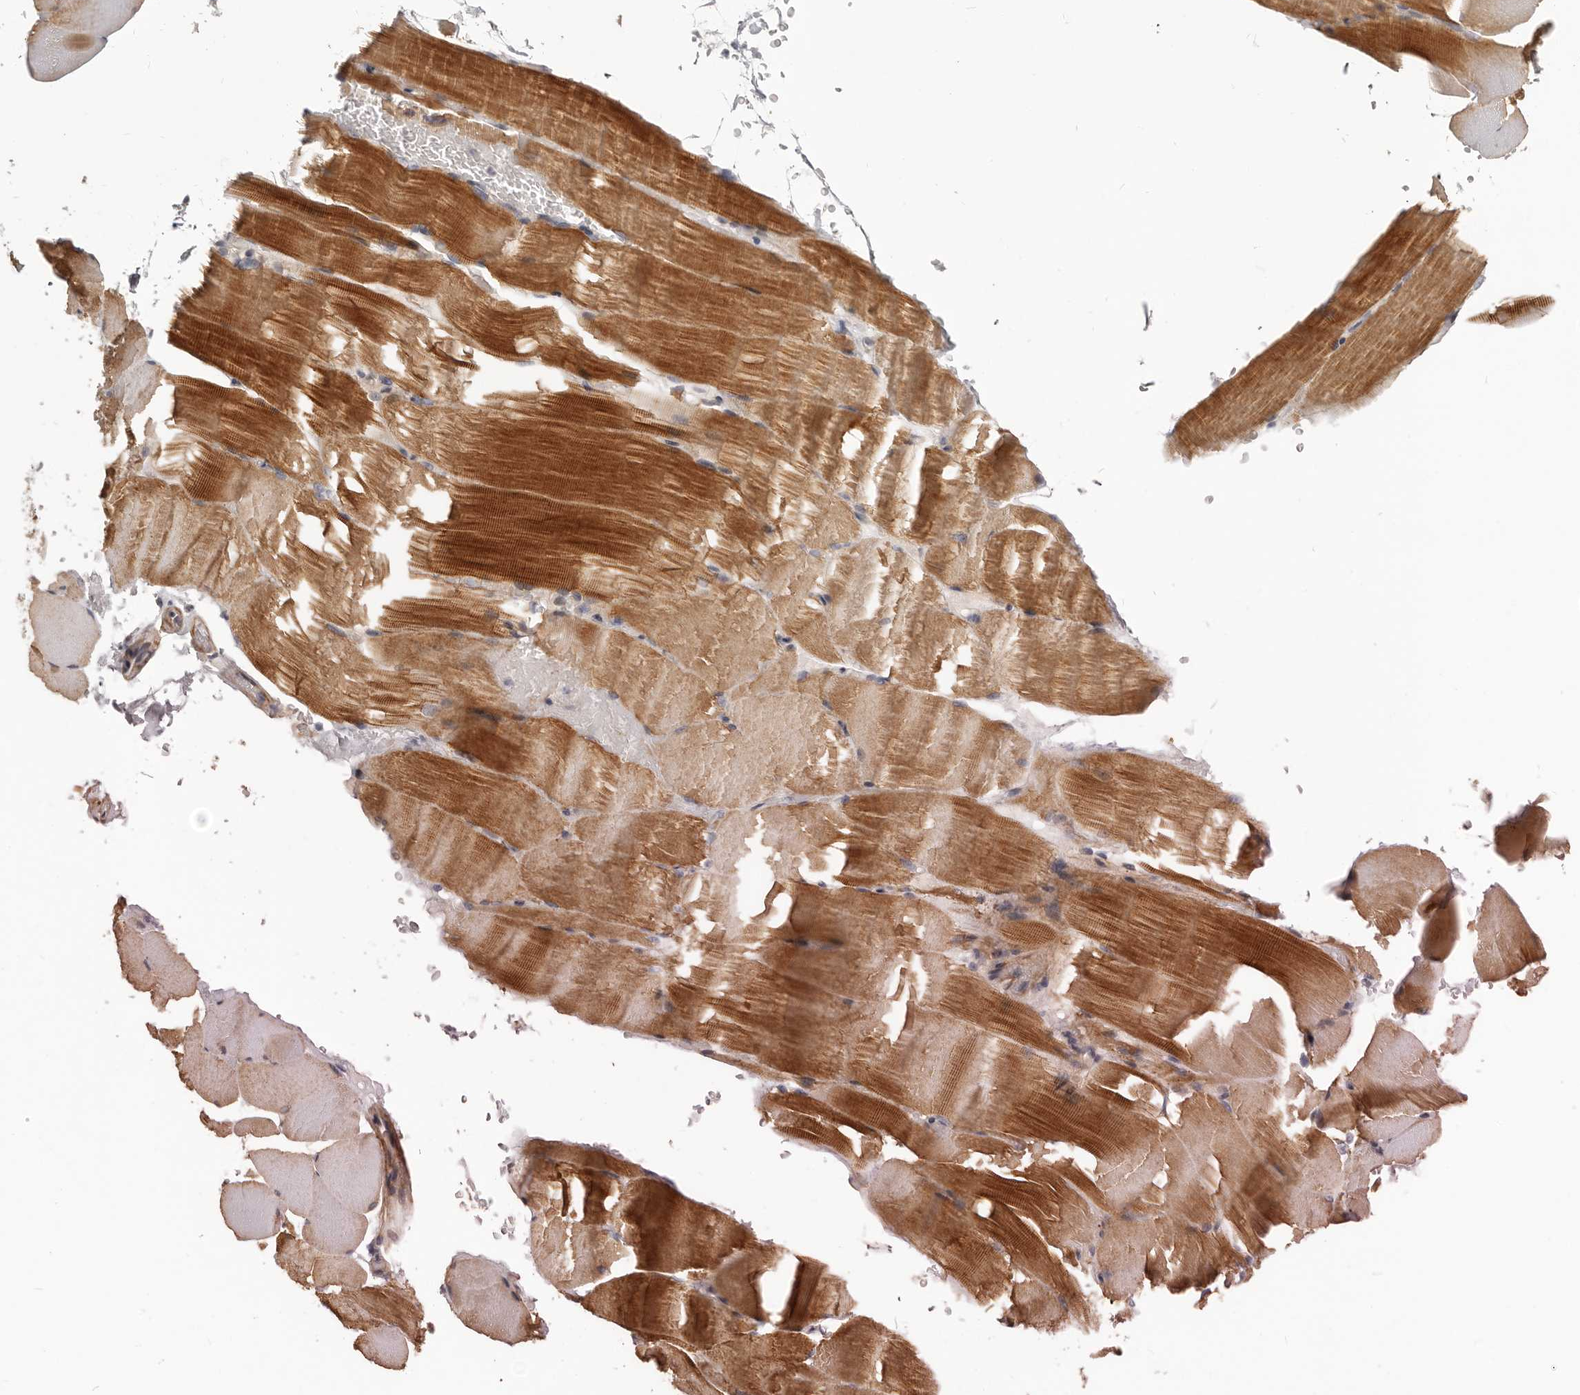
{"staining": {"intensity": "moderate", "quantity": ">75%", "location": "cytoplasmic/membranous"}, "tissue": "skeletal muscle", "cell_type": "Myocytes", "image_type": "normal", "snomed": [{"axis": "morphology", "description": "Normal tissue, NOS"}, {"axis": "topography", "description": "Skeletal muscle"}, {"axis": "topography", "description": "Parathyroid gland"}], "caption": "Moderate cytoplasmic/membranous protein expression is present in about >75% of myocytes in skeletal muscle.", "gene": "MRPS10", "patient": {"sex": "female", "age": 37}}